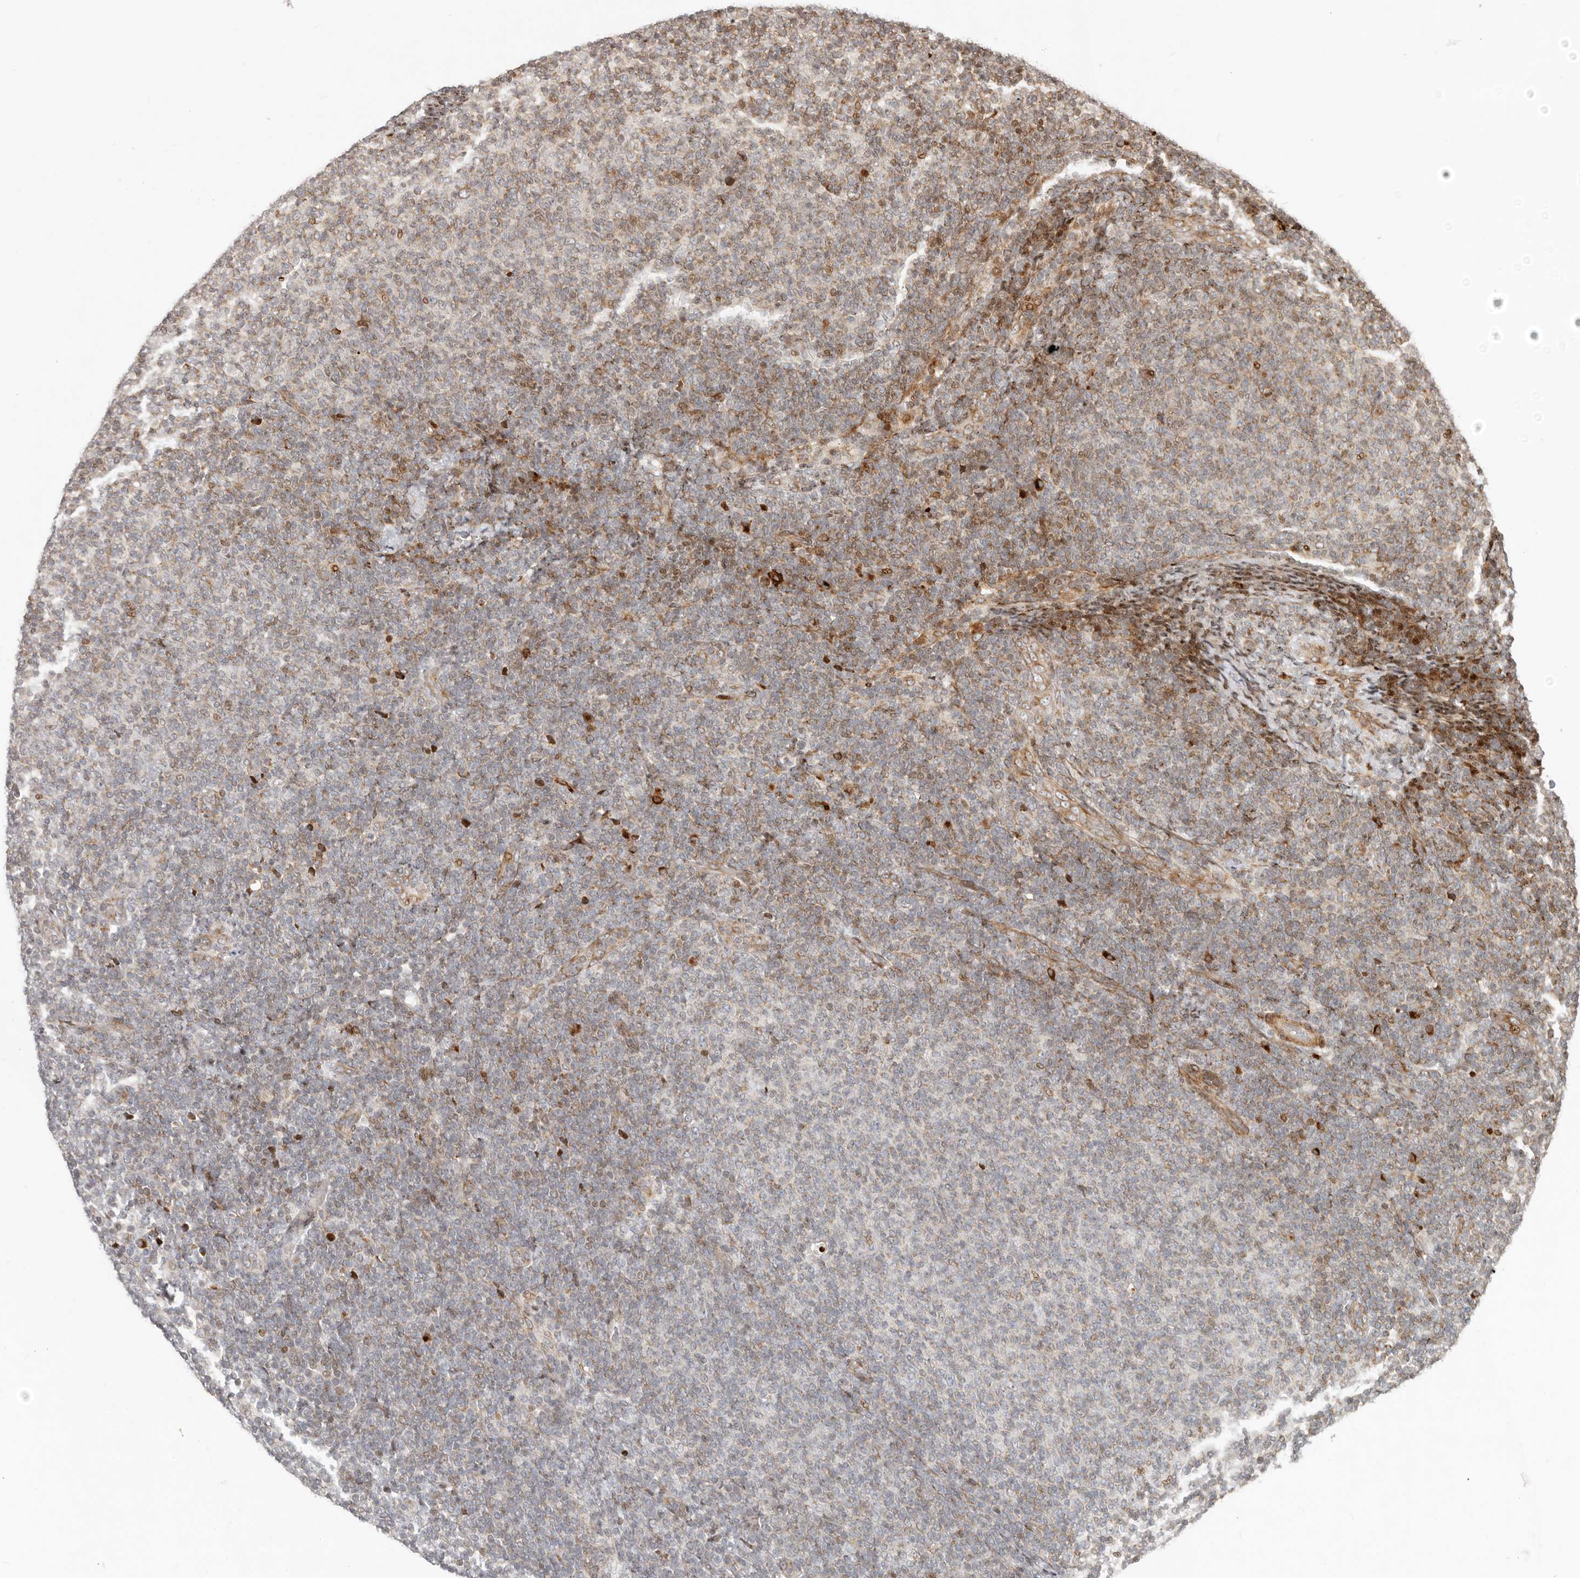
{"staining": {"intensity": "moderate", "quantity": "<25%", "location": "cytoplasmic/membranous,nuclear"}, "tissue": "lymphoma", "cell_type": "Tumor cells", "image_type": "cancer", "snomed": [{"axis": "morphology", "description": "Malignant lymphoma, non-Hodgkin's type, Low grade"}, {"axis": "topography", "description": "Lymph node"}], "caption": "A brown stain highlights moderate cytoplasmic/membranous and nuclear staining of a protein in human lymphoma tumor cells.", "gene": "TRIM4", "patient": {"sex": "male", "age": 66}}